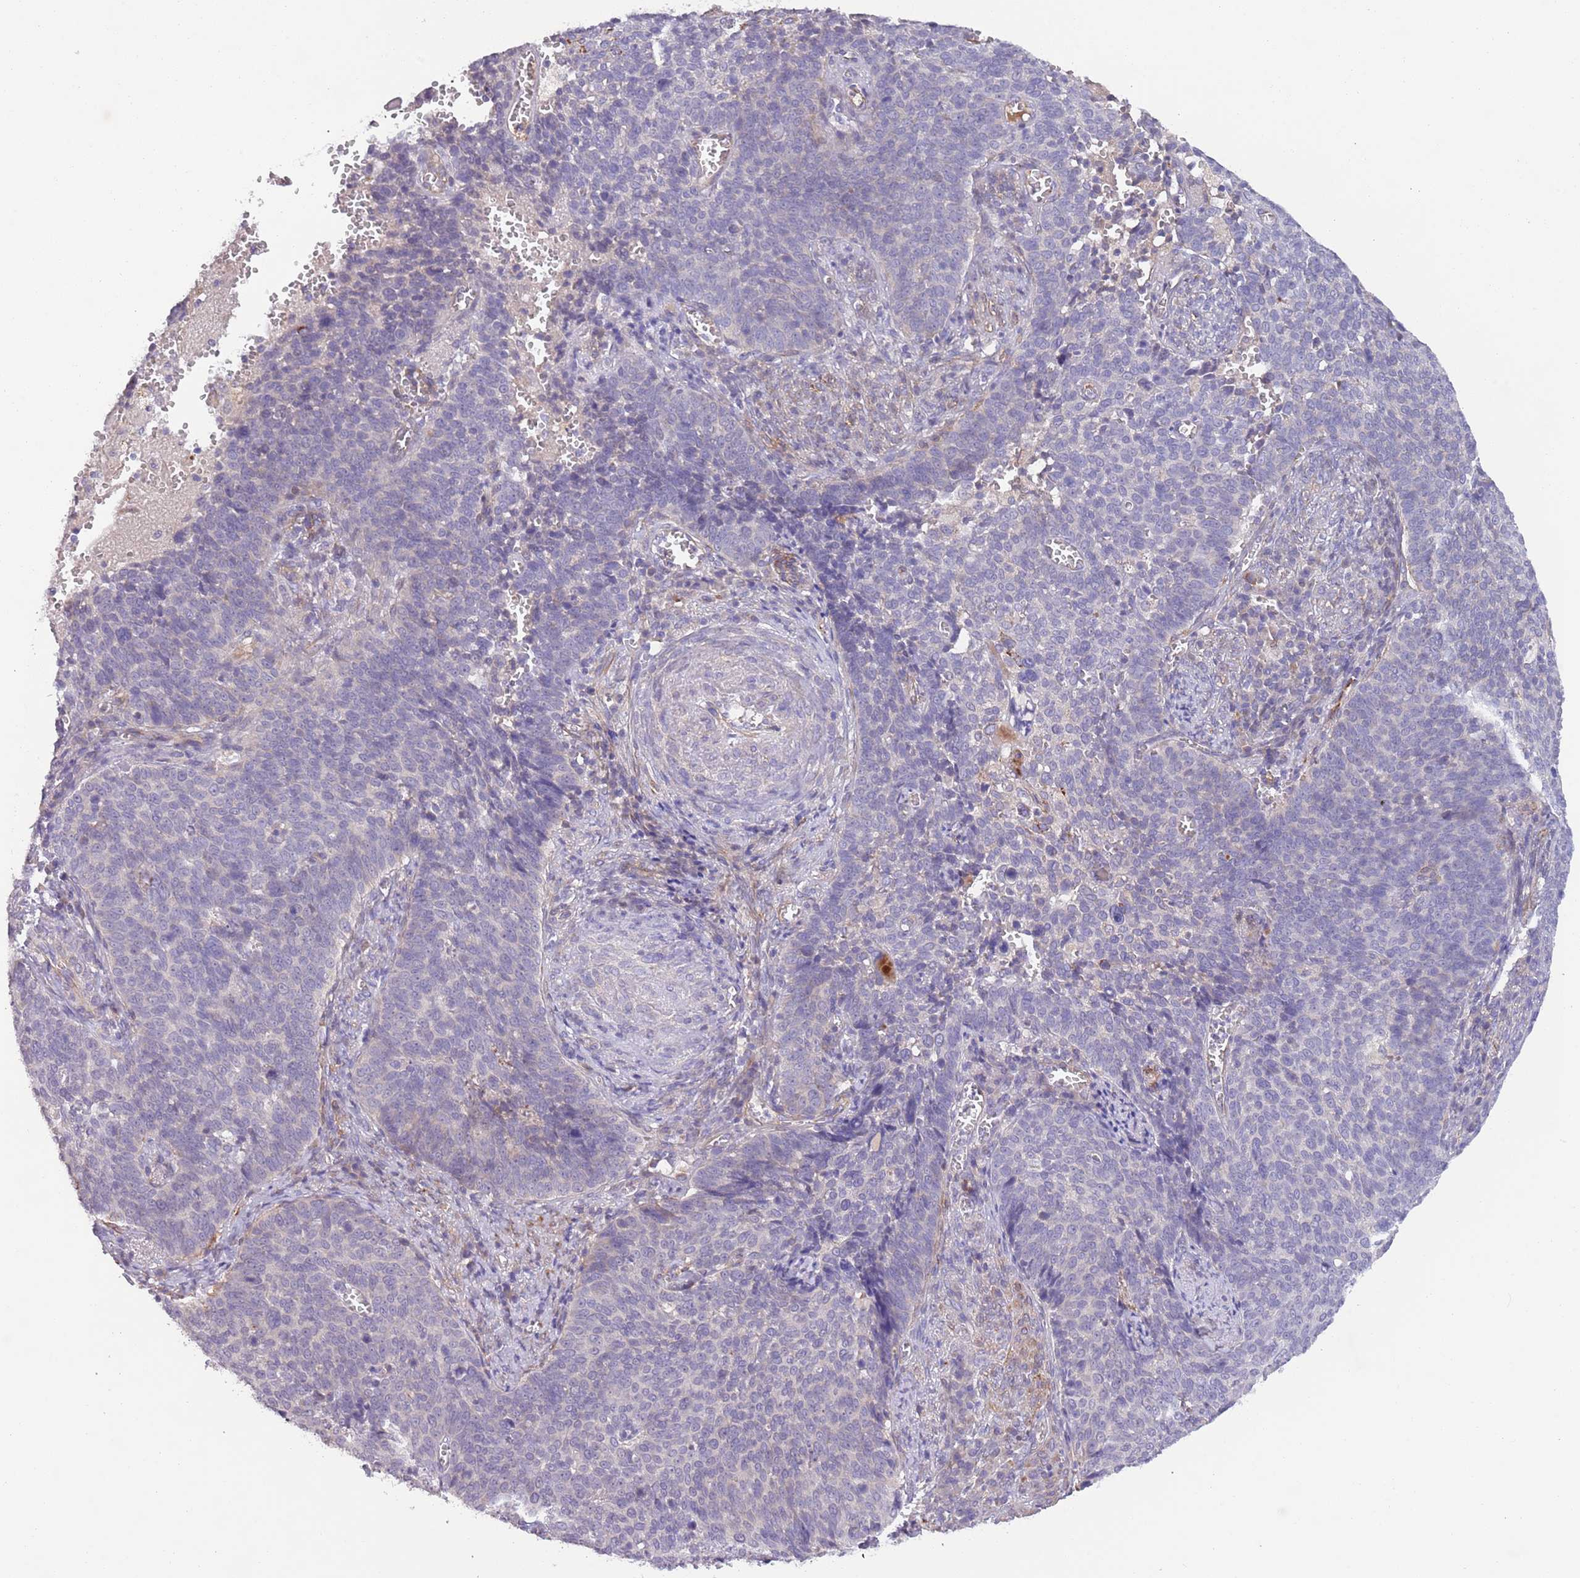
{"staining": {"intensity": "negative", "quantity": "none", "location": "none"}, "tissue": "cervical cancer", "cell_type": "Tumor cells", "image_type": "cancer", "snomed": [{"axis": "morphology", "description": "Normal tissue, NOS"}, {"axis": "morphology", "description": "Squamous cell carcinoma, NOS"}, {"axis": "topography", "description": "Cervix"}], "caption": "An image of human squamous cell carcinoma (cervical) is negative for staining in tumor cells.", "gene": "ZNF658", "patient": {"sex": "female", "age": 39}}